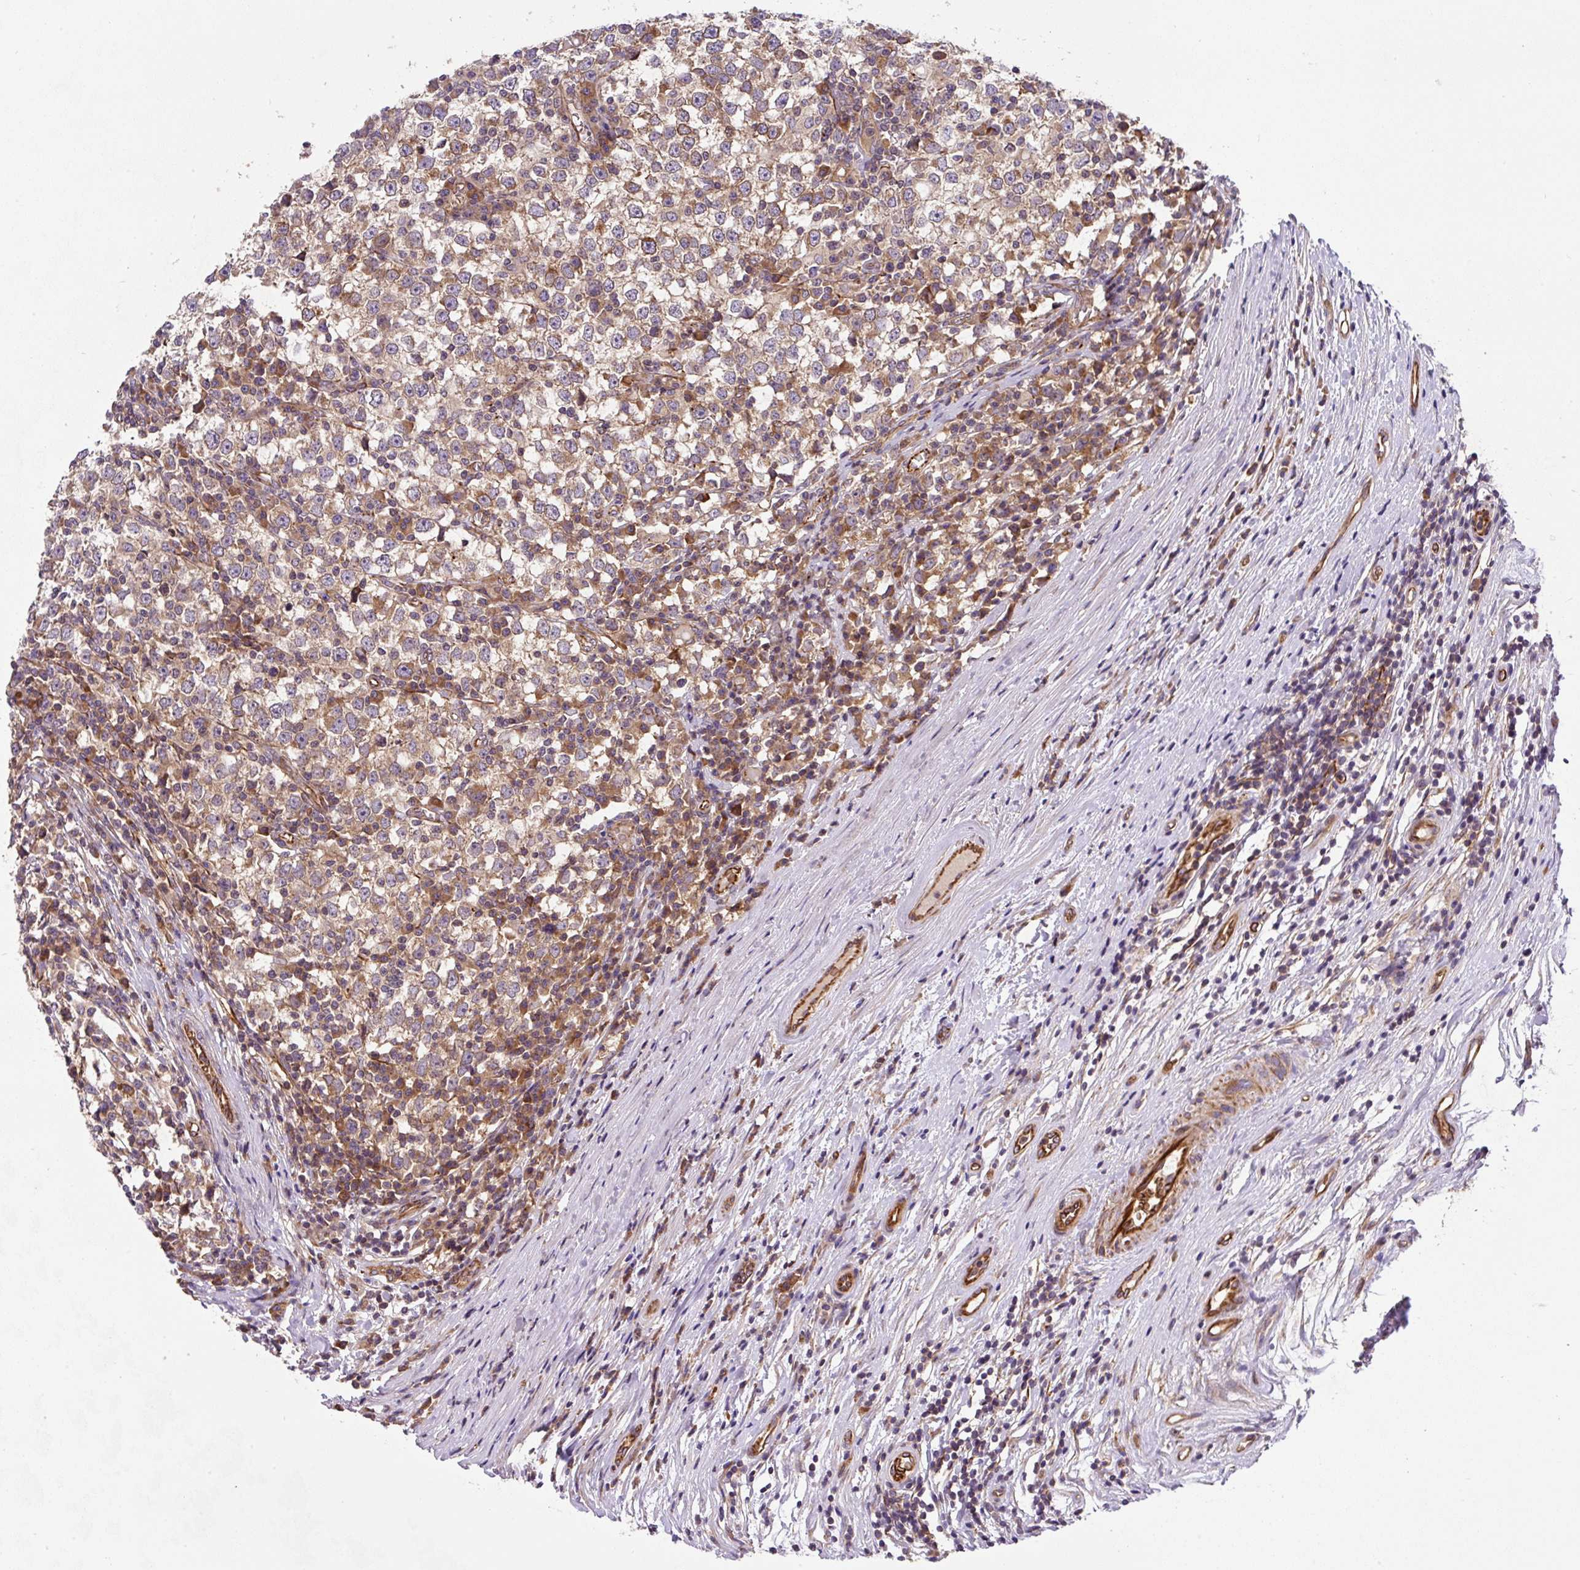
{"staining": {"intensity": "moderate", "quantity": ">75%", "location": "cytoplasmic/membranous"}, "tissue": "testis cancer", "cell_type": "Tumor cells", "image_type": "cancer", "snomed": [{"axis": "morphology", "description": "Seminoma, NOS"}, {"axis": "topography", "description": "Testis"}], "caption": "A photomicrograph of human seminoma (testis) stained for a protein demonstrates moderate cytoplasmic/membranous brown staining in tumor cells.", "gene": "APOBEC3D", "patient": {"sex": "male", "age": 65}}